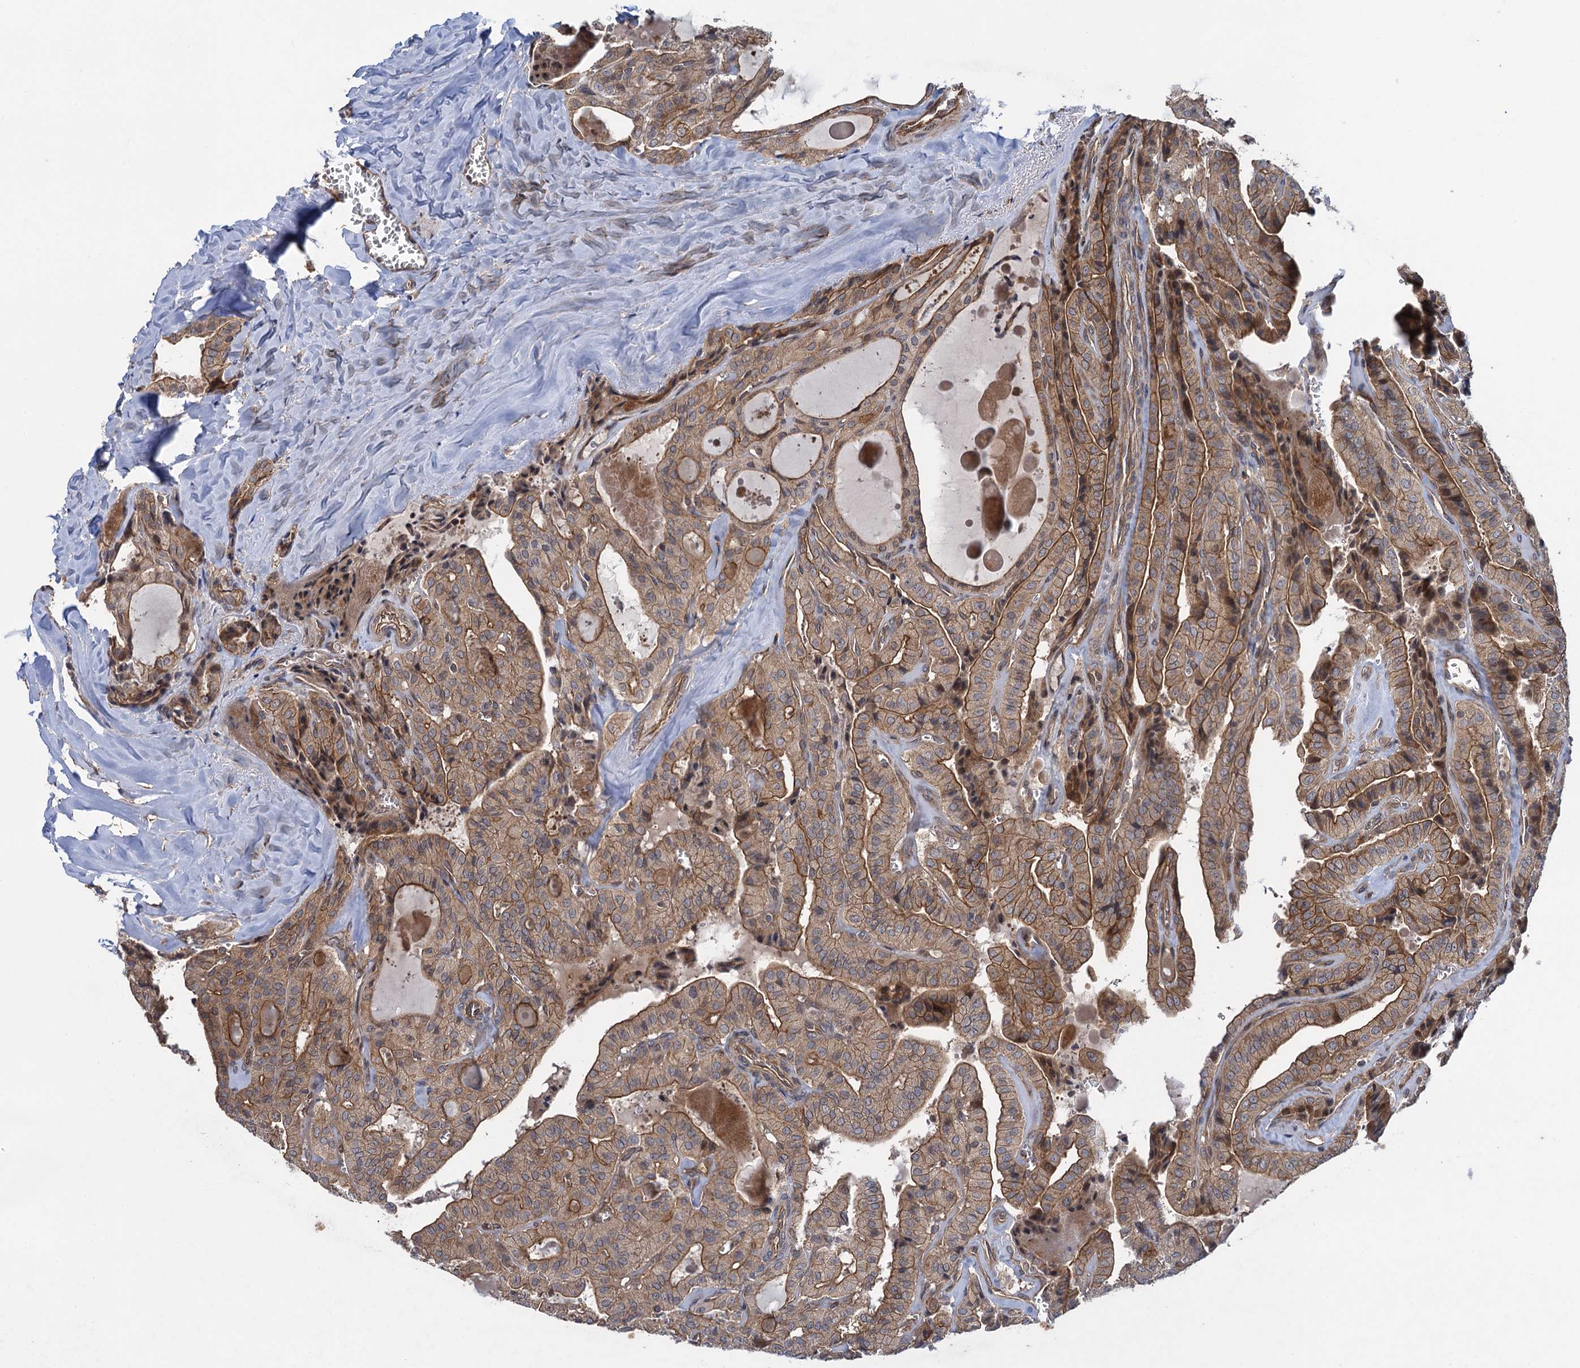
{"staining": {"intensity": "moderate", "quantity": ">75%", "location": "cytoplasmic/membranous"}, "tissue": "thyroid cancer", "cell_type": "Tumor cells", "image_type": "cancer", "snomed": [{"axis": "morphology", "description": "Papillary adenocarcinoma, NOS"}, {"axis": "topography", "description": "Thyroid gland"}], "caption": "Thyroid cancer (papillary adenocarcinoma) was stained to show a protein in brown. There is medium levels of moderate cytoplasmic/membranous expression in approximately >75% of tumor cells. (Stains: DAB in brown, nuclei in blue, Microscopy: brightfield microscopy at high magnification).", "gene": "HAUS1", "patient": {"sex": "male", "age": 52}}